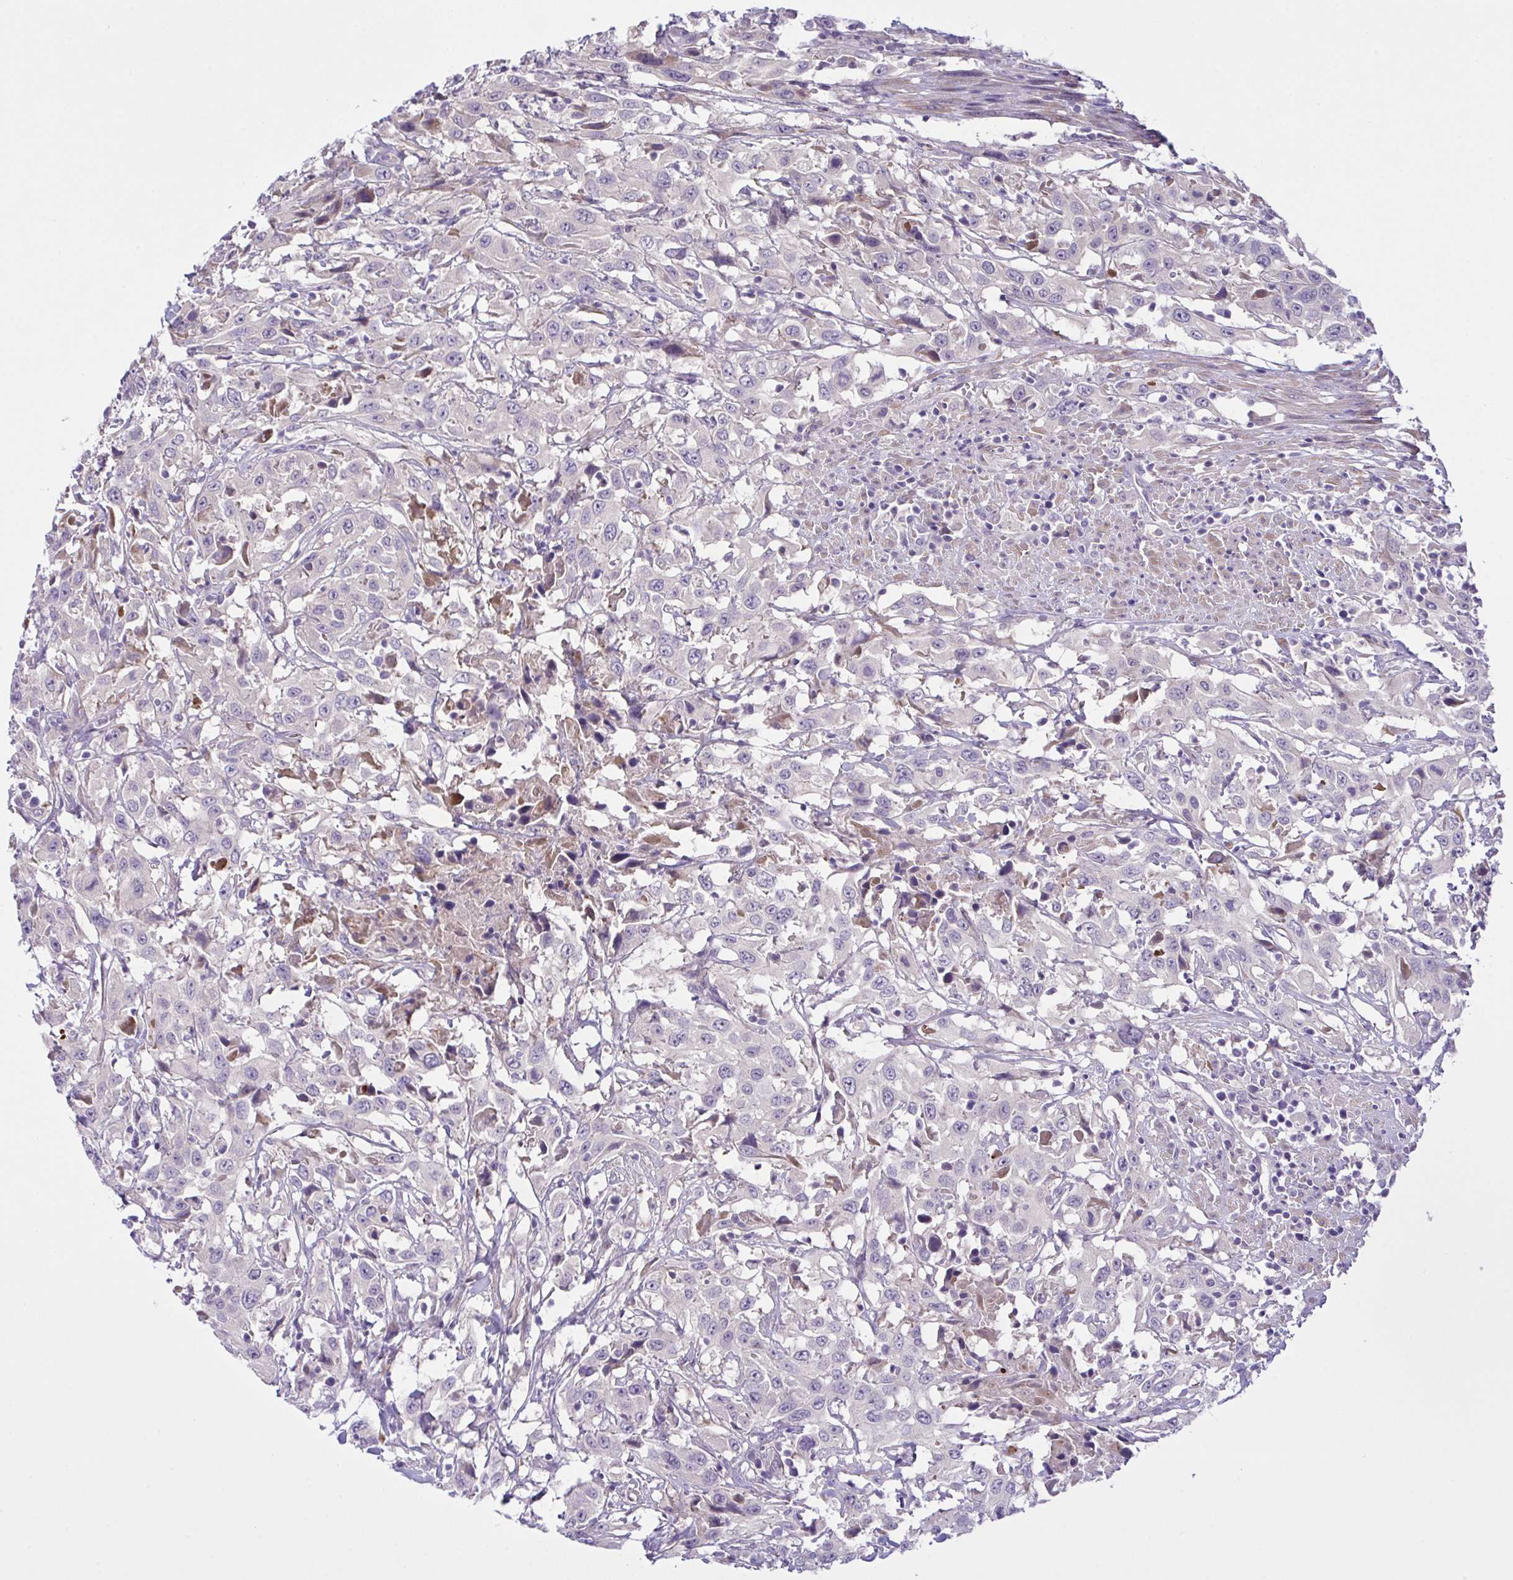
{"staining": {"intensity": "negative", "quantity": "none", "location": "none"}, "tissue": "urothelial cancer", "cell_type": "Tumor cells", "image_type": "cancer", "snomed": [{"axis": "morphology", "description": "Urothelial carcinoma, High grade"}, {"axis": "topography", "description": "Urinary bladder"}], "caption": "This is a histopathology image of IHC staining of high-grade urothelial carcinoma, which shows no expression in tumor cells.", "gene": "SYNPO2L", "patient": {"sex": "male", "age": 61}}